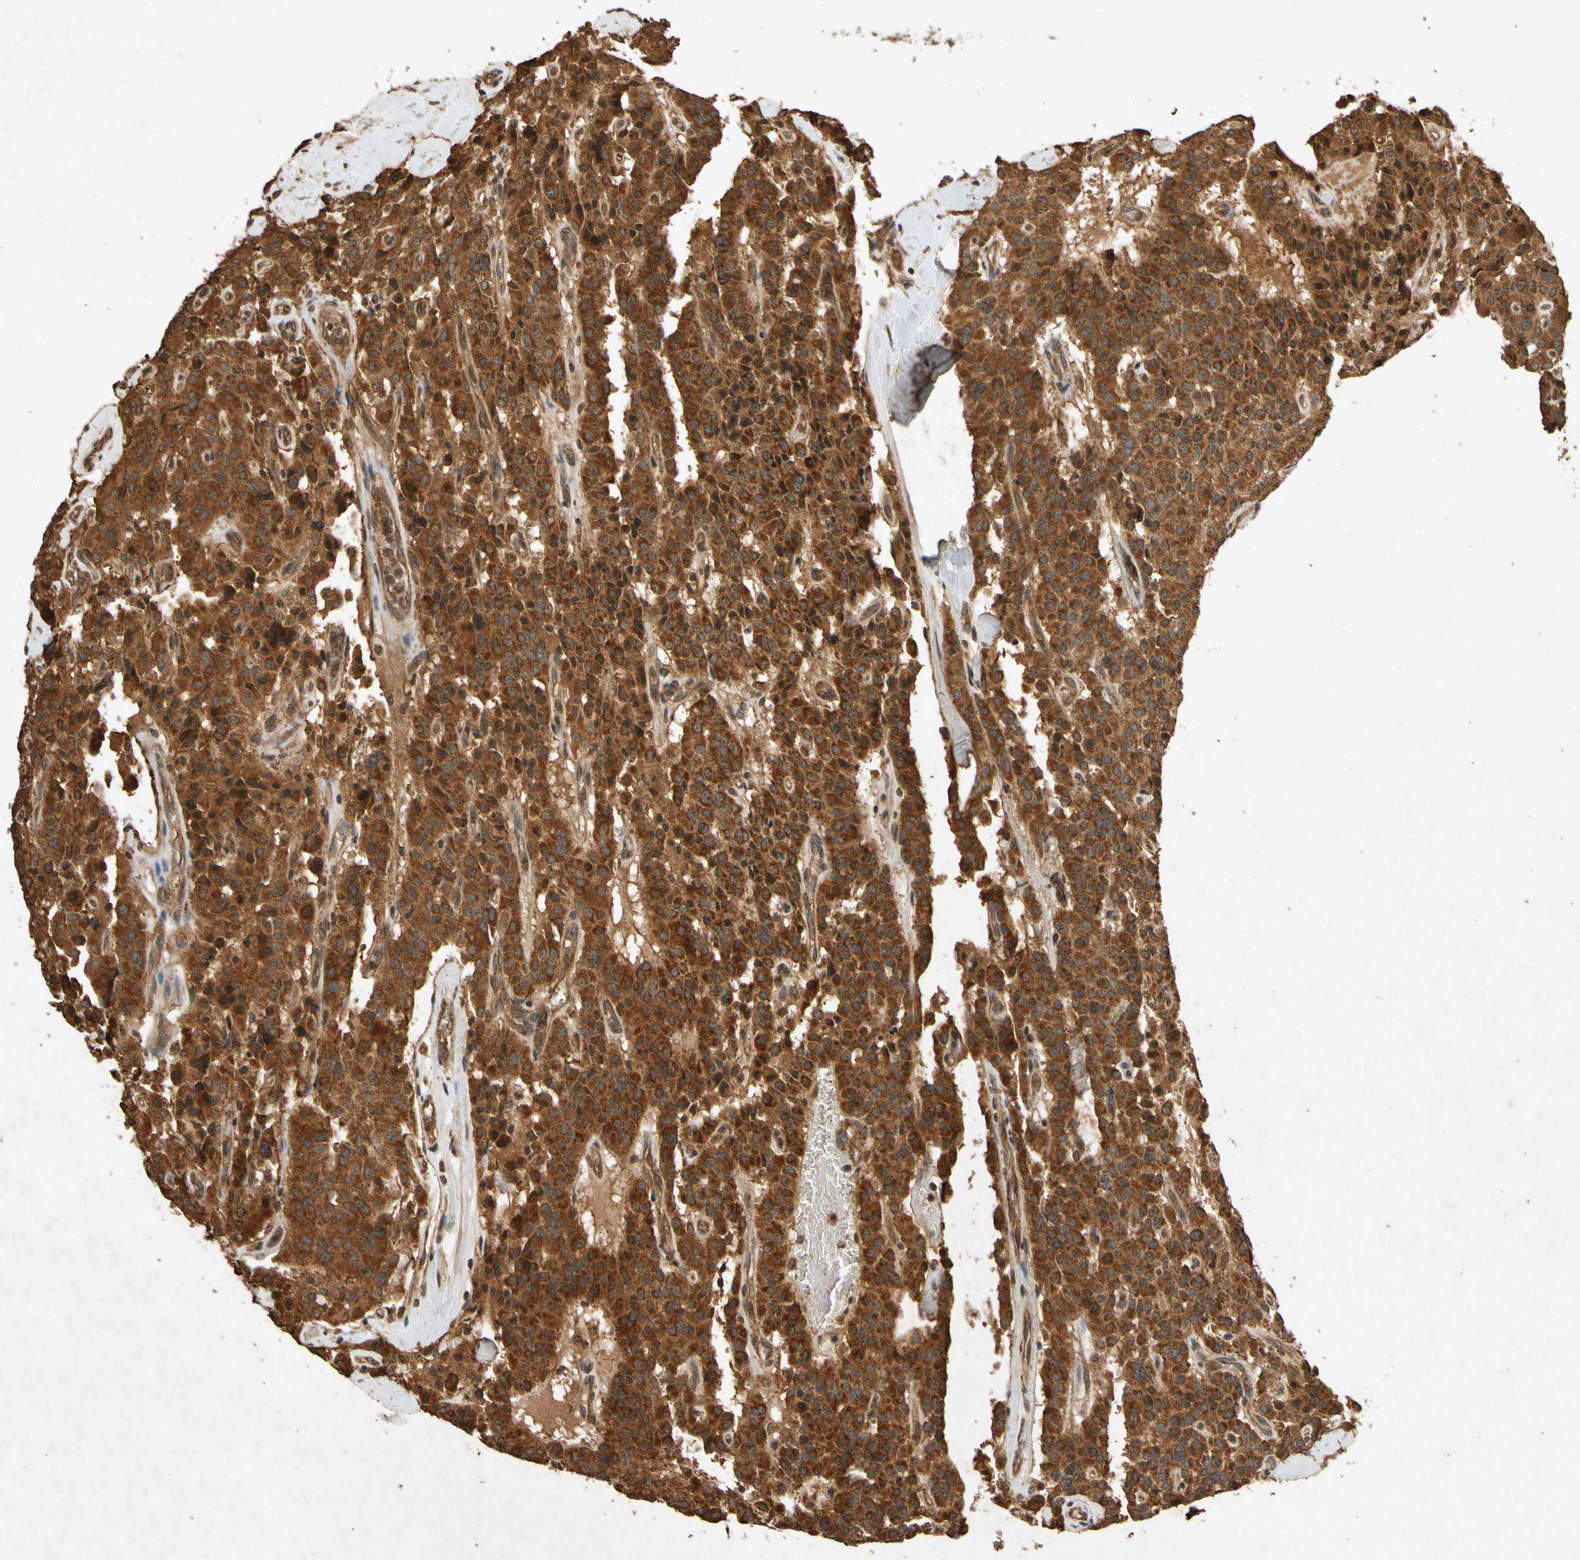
{"staining": {"intensity": "strong", "quantity": ">75%", "location": "cytoplasmic/membranous"}, "tissue": "carcinoid", "cell_type": "Tumor cells", "image_type": "cancer", "snomed": [{"axis": "morphology", "description": "Carcinoid, malignant, NOS"}, {"axis": "topography", "description": "Lung"}], "caption": "Brown immunohistochemical staining in carcinoid exhibits strong cytoplasmic/membranous expression in about >75% of tumor cells. Using DAB (brown) and hematoxylin (blue) stains, captured at high magnification using brightfield microscopy.", "gene": "TXN2", "patient": {"sex": "male", "age": 30}}